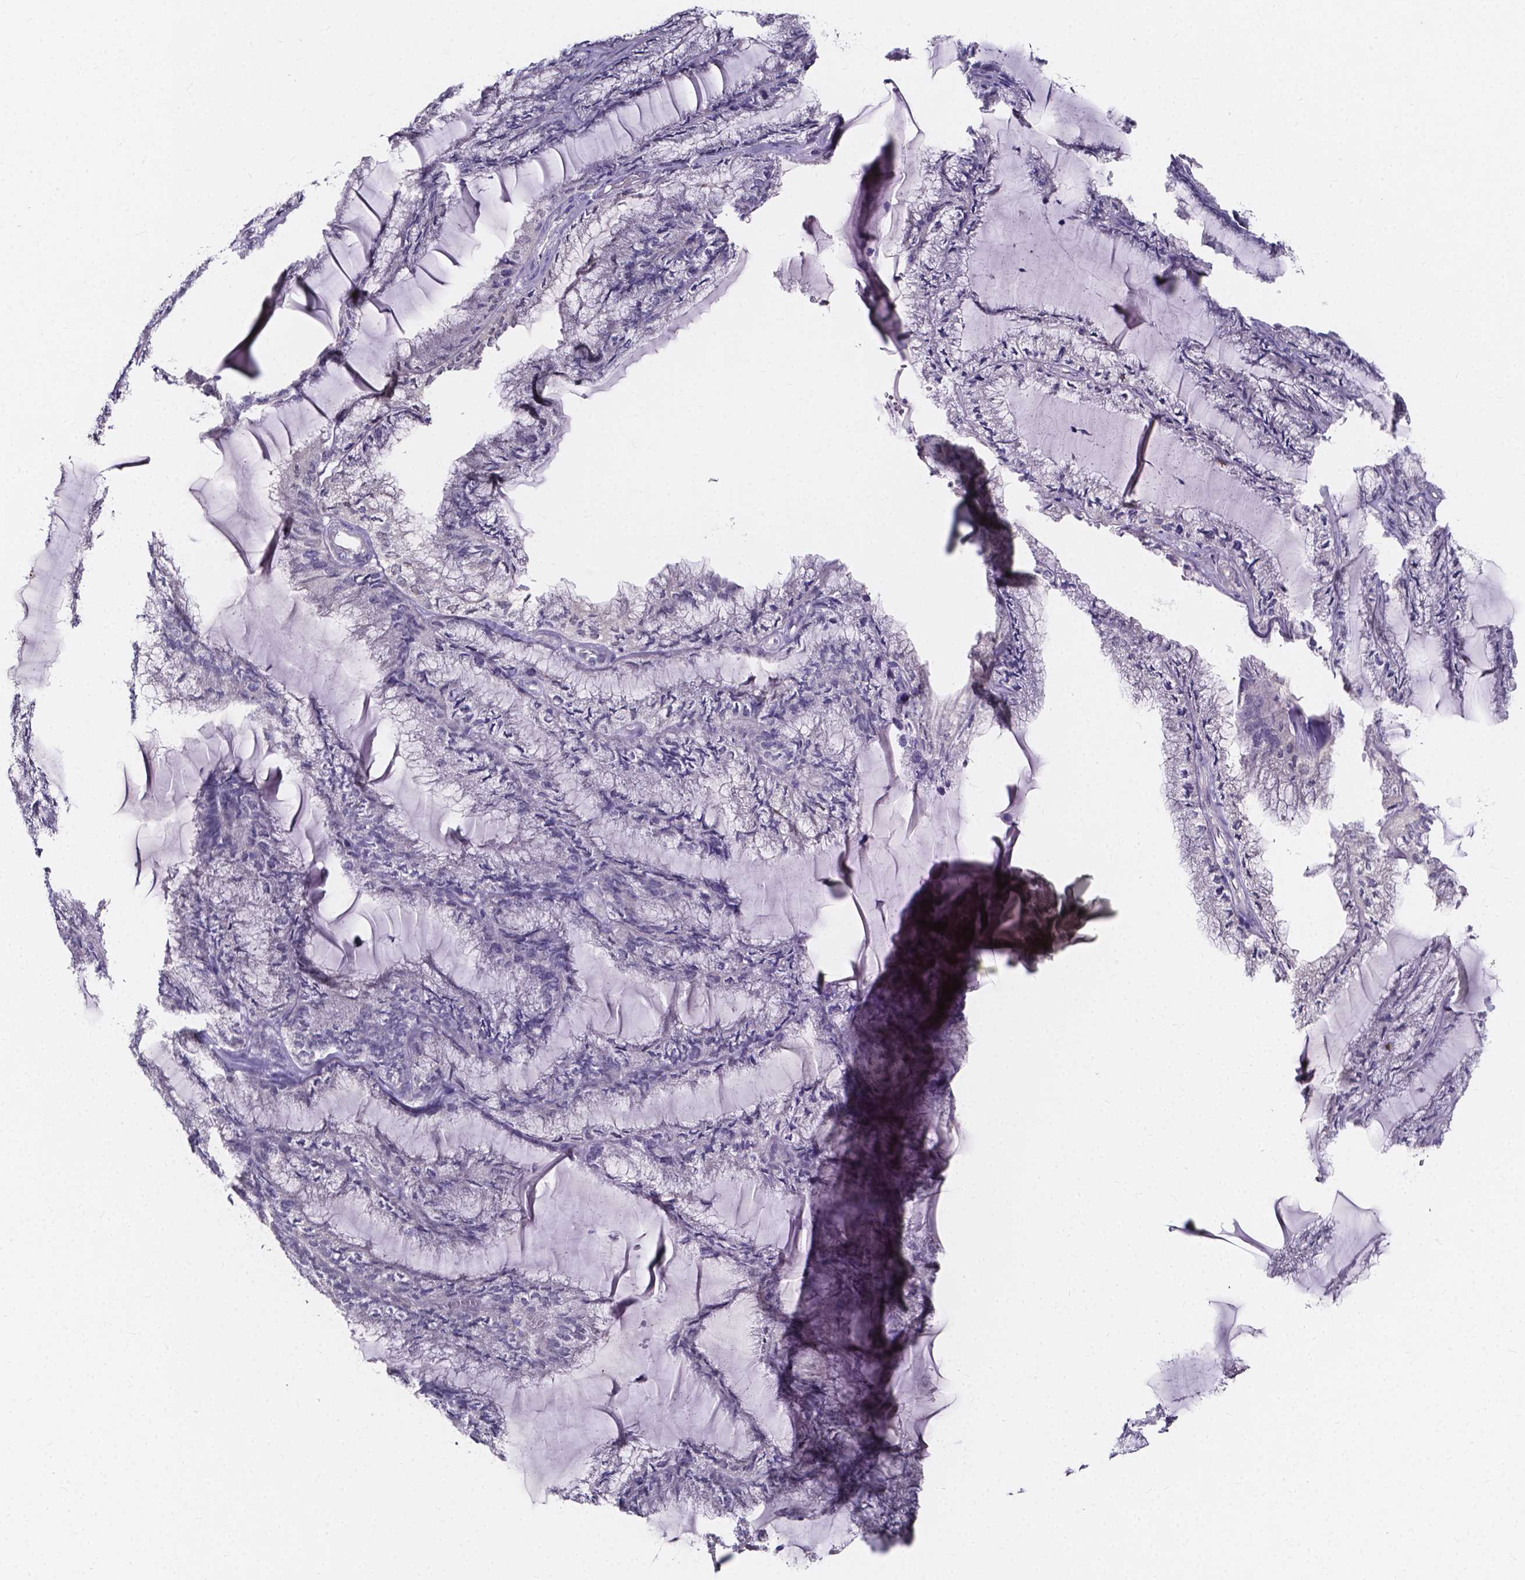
{"staining": {"intensity": "negative", "quantity": "none", "location": "none"}, "tissue": "endometrial cancer", "cell_type": "Tumor cells", "image_type": "cancer", "snomed": [{"axis": "morphology", "description": "Carcinoma, NOS"}, {"axis": "topography", "description": "Endometrium"}], "caption": "A high-resolution image shows IHC staining of endometrial carcinoma, which demonstrates no significant expression in tumor cells.", "gene": "SPOCD1", "patient": {"sex": "female", "age": 62}}